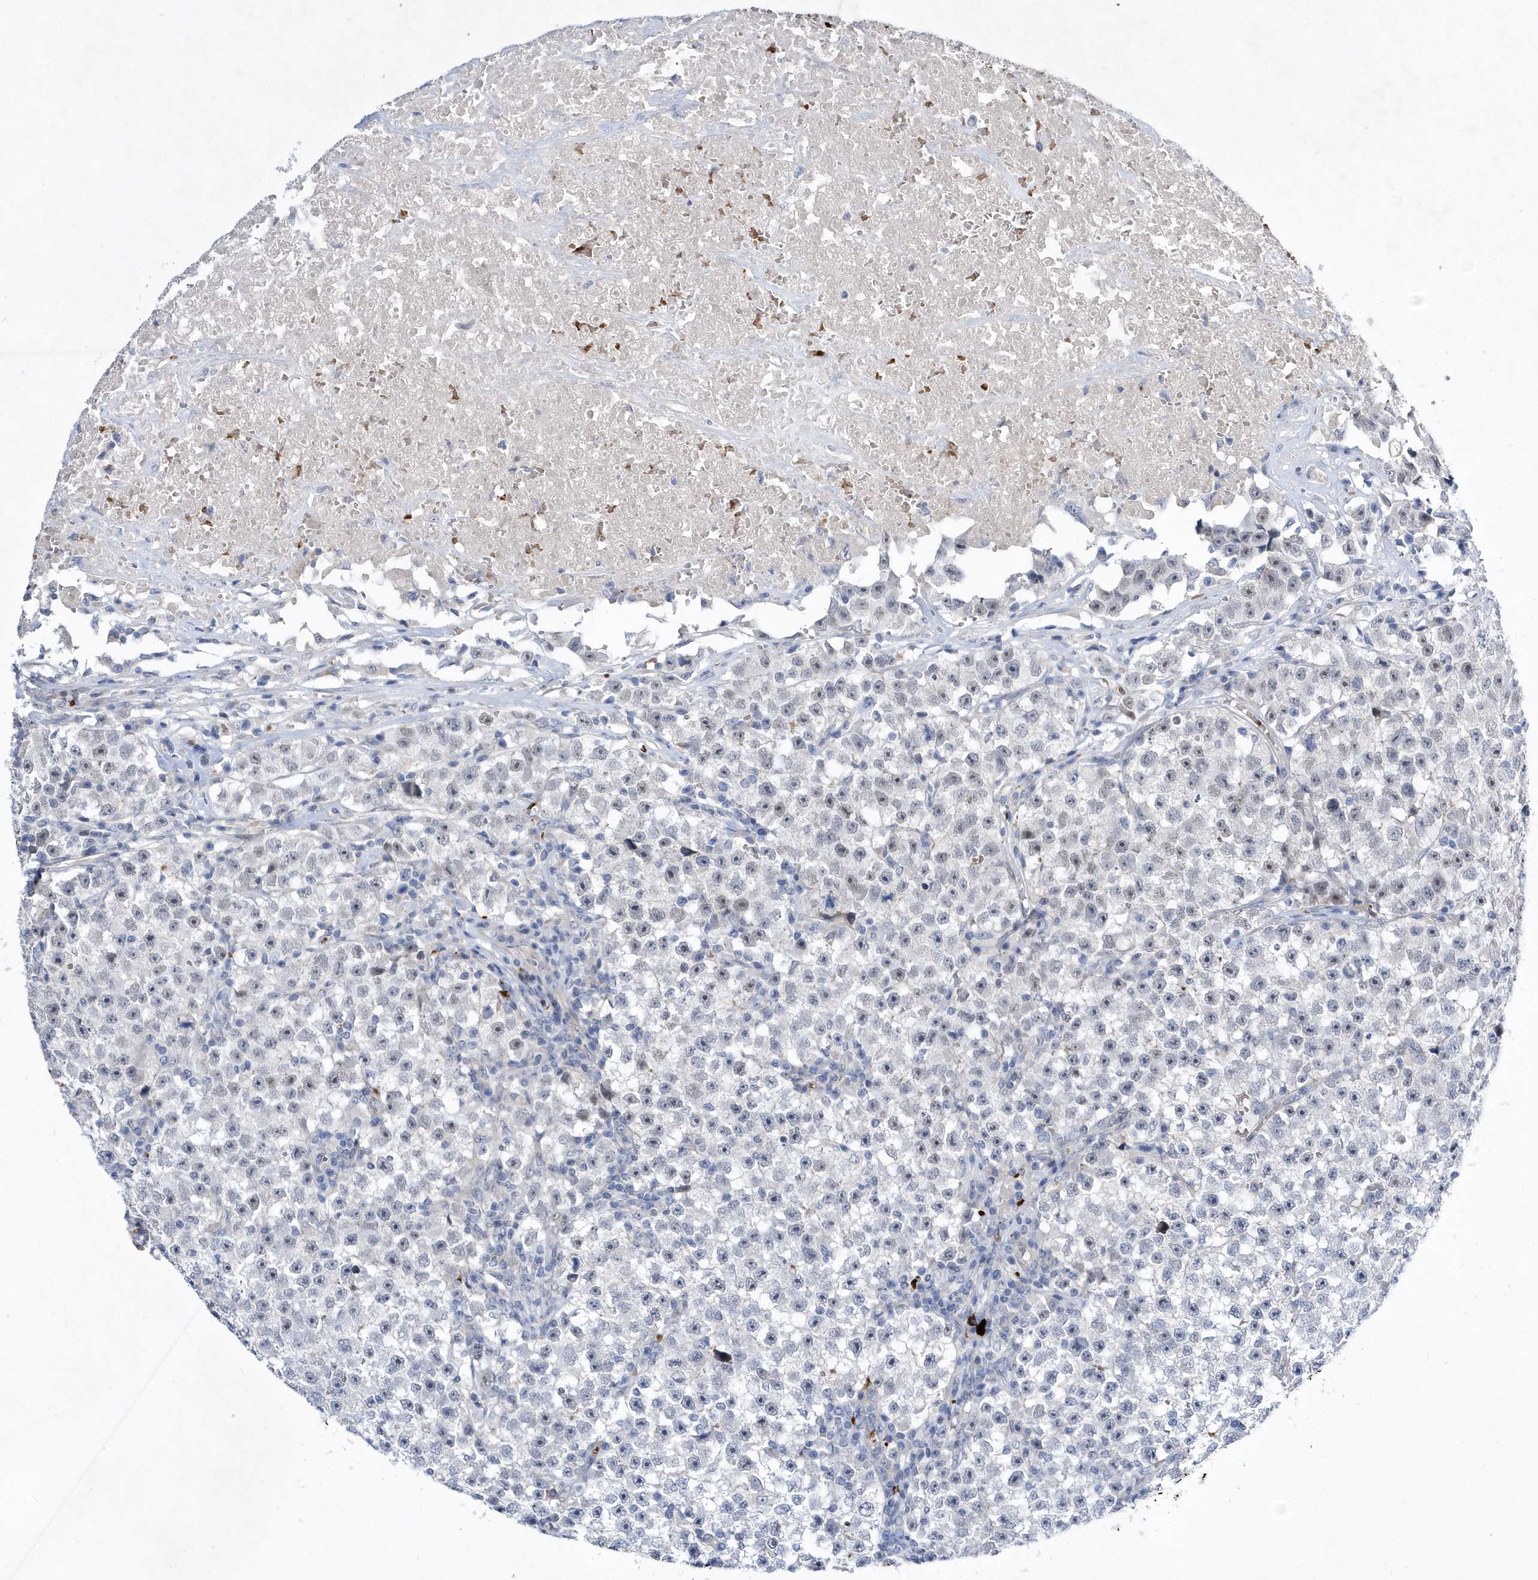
{"staining": {"intensity": "negative", "quantity": "none", "location": "none"}, "tissue": "testis cancer", "cell_type": "Tumor cells", "image_type": "cancer", "snomed": [{"axis": "morphology", "description": "Seminoma, NOS"}, {"axis": "topography", "description": "Testis"}], "caption": "IHC histopathology image of human testis cancer stained for a protein (brown), which reveals no positivity in tumor cells. (Stains: DAB IHC with hematoxylin counter stain, Microscopy: brightfield microscopy at high magnification).", "gene": "ZNF875", "patient": {"sex": "male", "age": 22}}